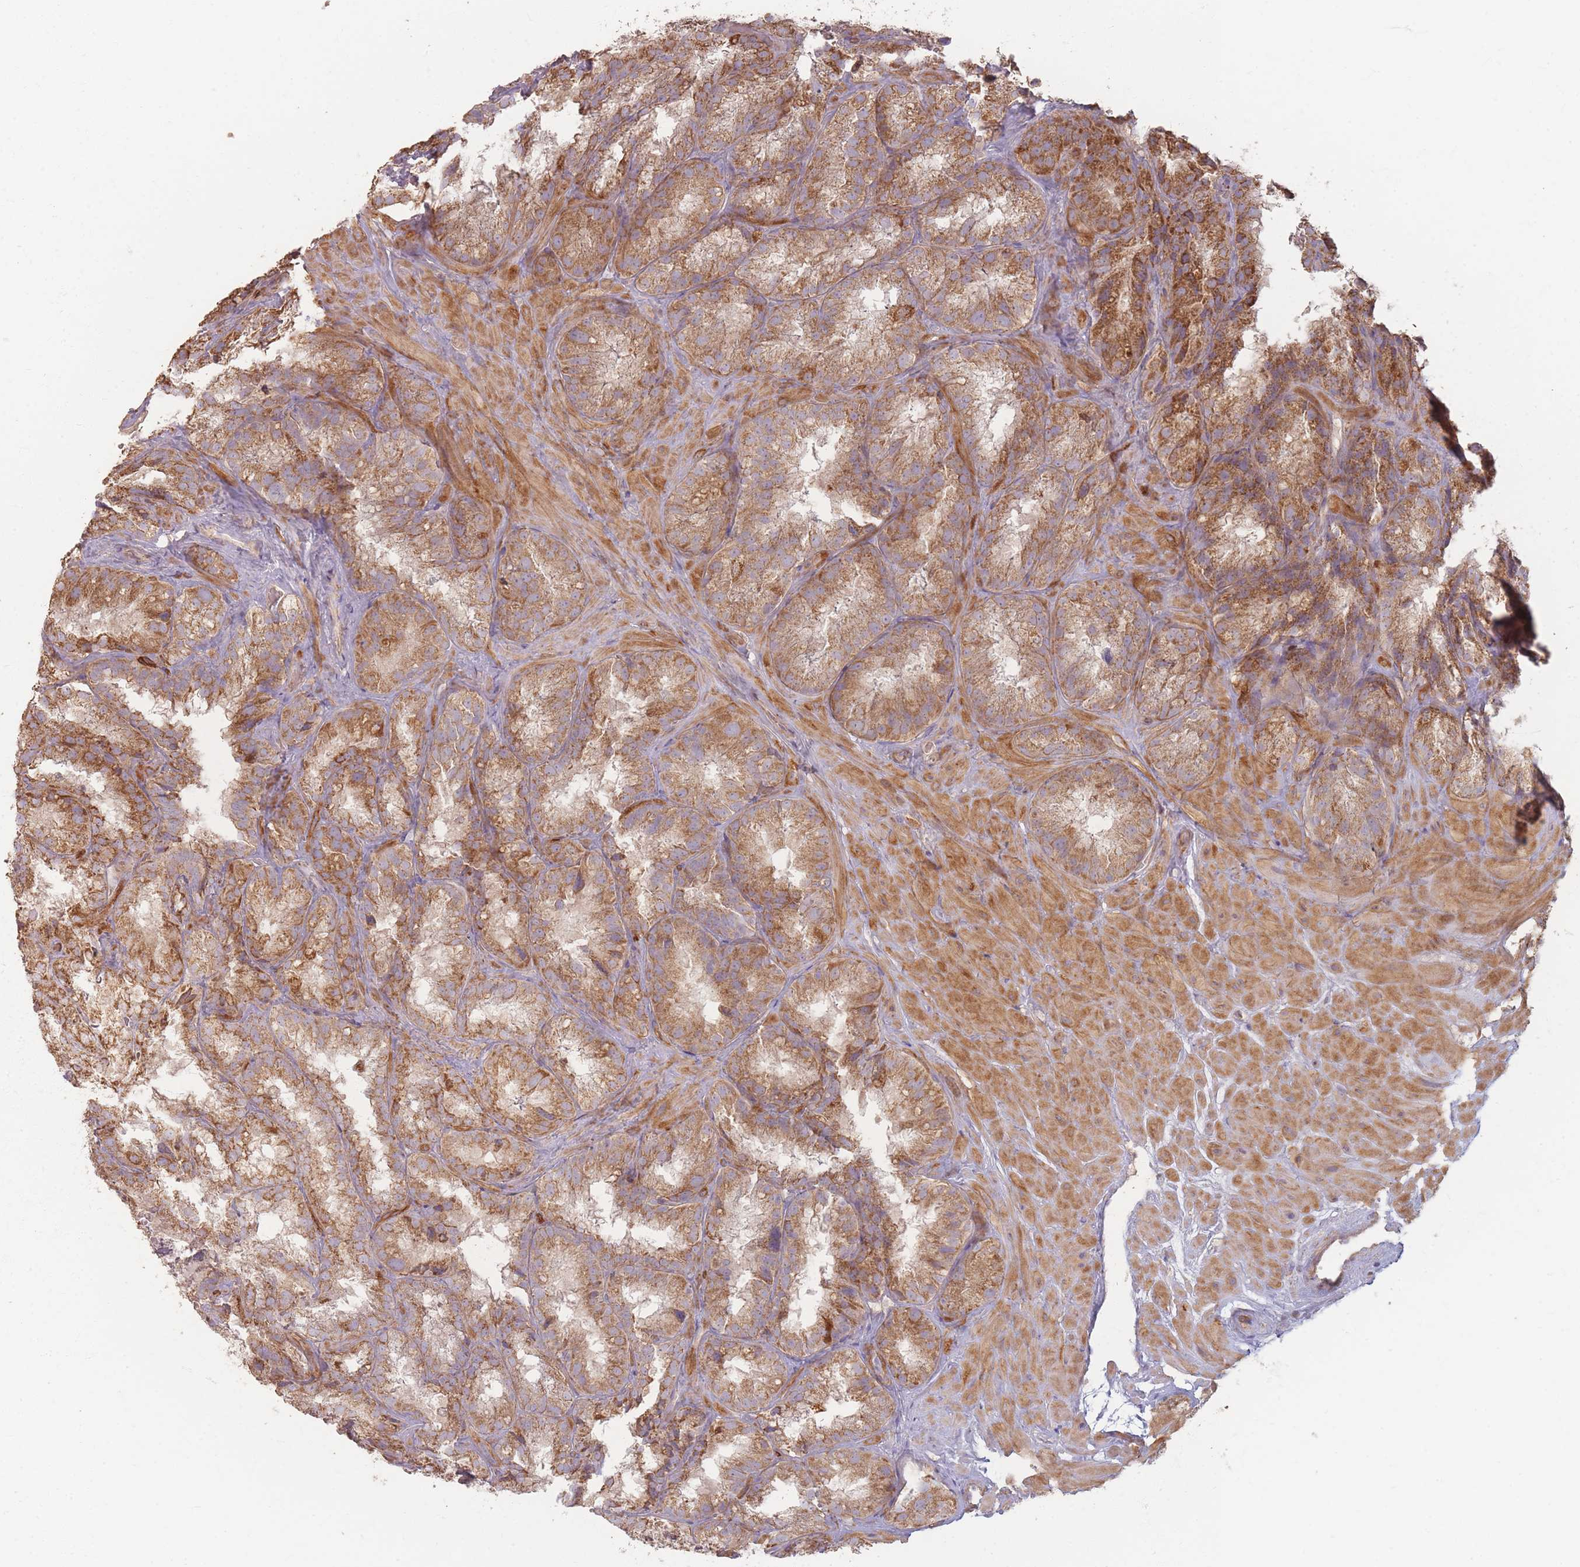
{"staining": {"intensity": "moderate", "quantity": ">75%", "location": "cytoplasmic/membranous"}, "tissue": "seminal vesicle", "cell_type": "Glandular cells", "image_type": "normal", "snomed": [{"axis": "morphology", "description": "Normal tissue, NOS"}, {"axis": "topography", "description": "Seminal veicle"}], "caption": "The micrograph demonstrates immunohistochemical staining of normal seminal vesicle. There is moderate cytoplasmic/membranous staining is appreciated in about >75% of glandular cells.", "gene": "MRPS6", "patient": {"sex": "male", "age": 58}}